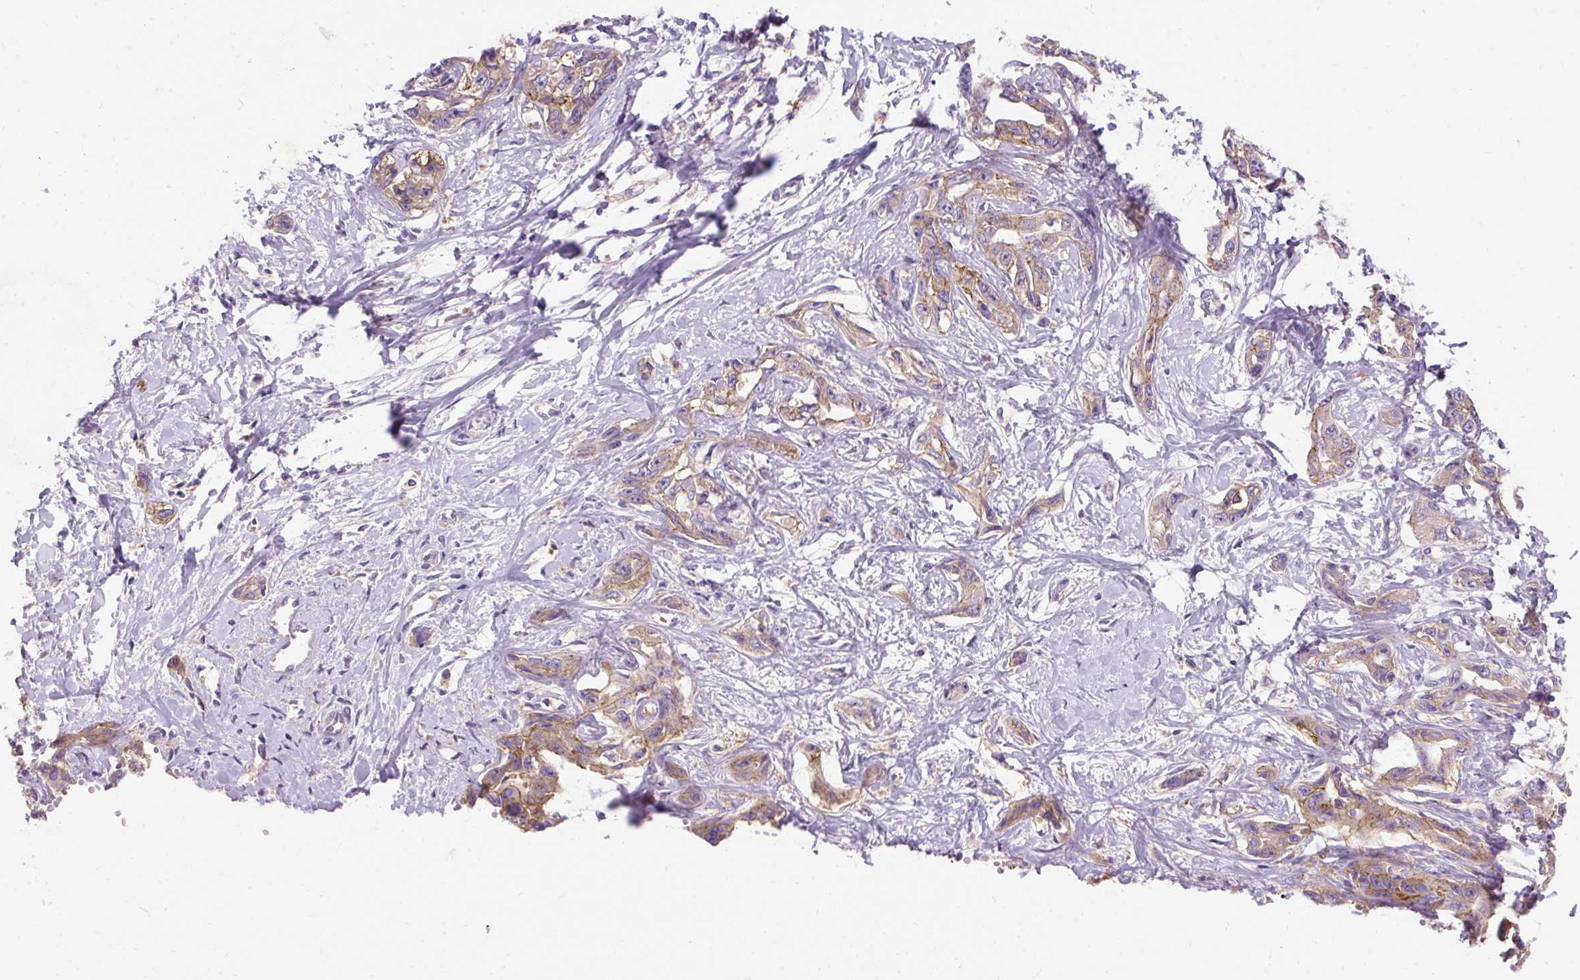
{"staining": {"intensity": "moderate", "quantity": ">75%", "location": "cytoplasmic/membranous"}, "tissue": "liver cancer", "cell_type": "Tumor cells", "image_type": "cancer", "snomed": [{"axis": "morphology", "description": "Cholangiocarcinoma"}, {"axis": "topography", "description": "Liver"}], "caption": "IHC histopathology image of neoplastic tissue: cholangiocarcinoma (liver) stained using IHC shows medium levels of moderate protein expression localized specifically in the cytoplasmic/membranous of tumor cells, appearing as a cytoplasmic/membranous brown color.", "gene": "OR4K15", "patient": {"sex": "male", "age": 59}}